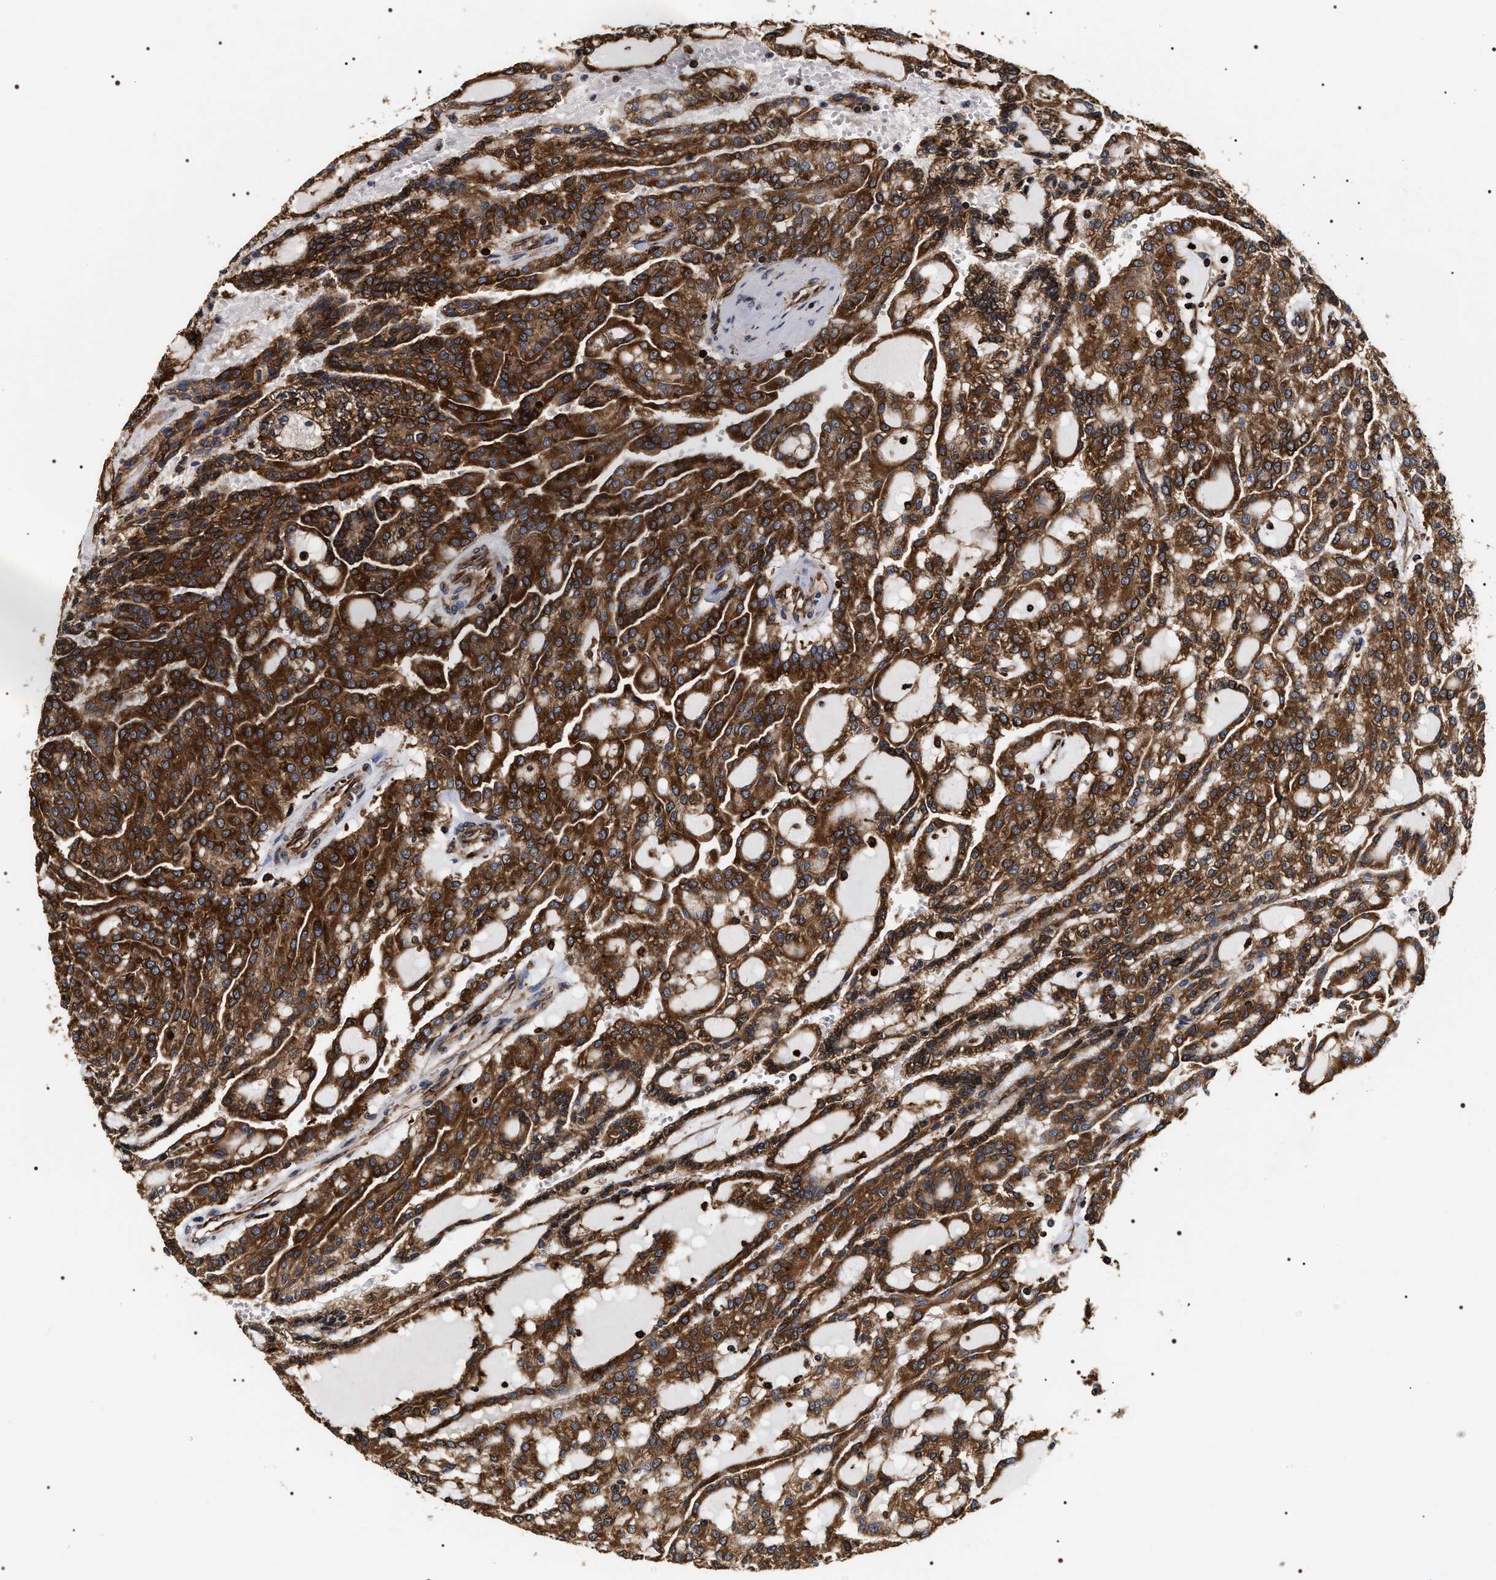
{"staining": {"intensity": "strong", "quantity": ">75%", "location": "cytoplasmic/membranous"}, "tissue": "renal cancer", "cell_type": "Tumor cells", "image_type": "cancer", "snomed": [{"axis": "morphology", "description": "Adenocarcinoma, NOS"}, {"axis": "topography", "description": "Kidney"}], "caption": "Immunohistochemical staining of human renal cancer exhibits high levels of strong cytoplasmic/membranous protein positivity in approximately >75% of tumor cells.", "gene": "SERBP1", "patient": {"sex": "male", "age": 63}}